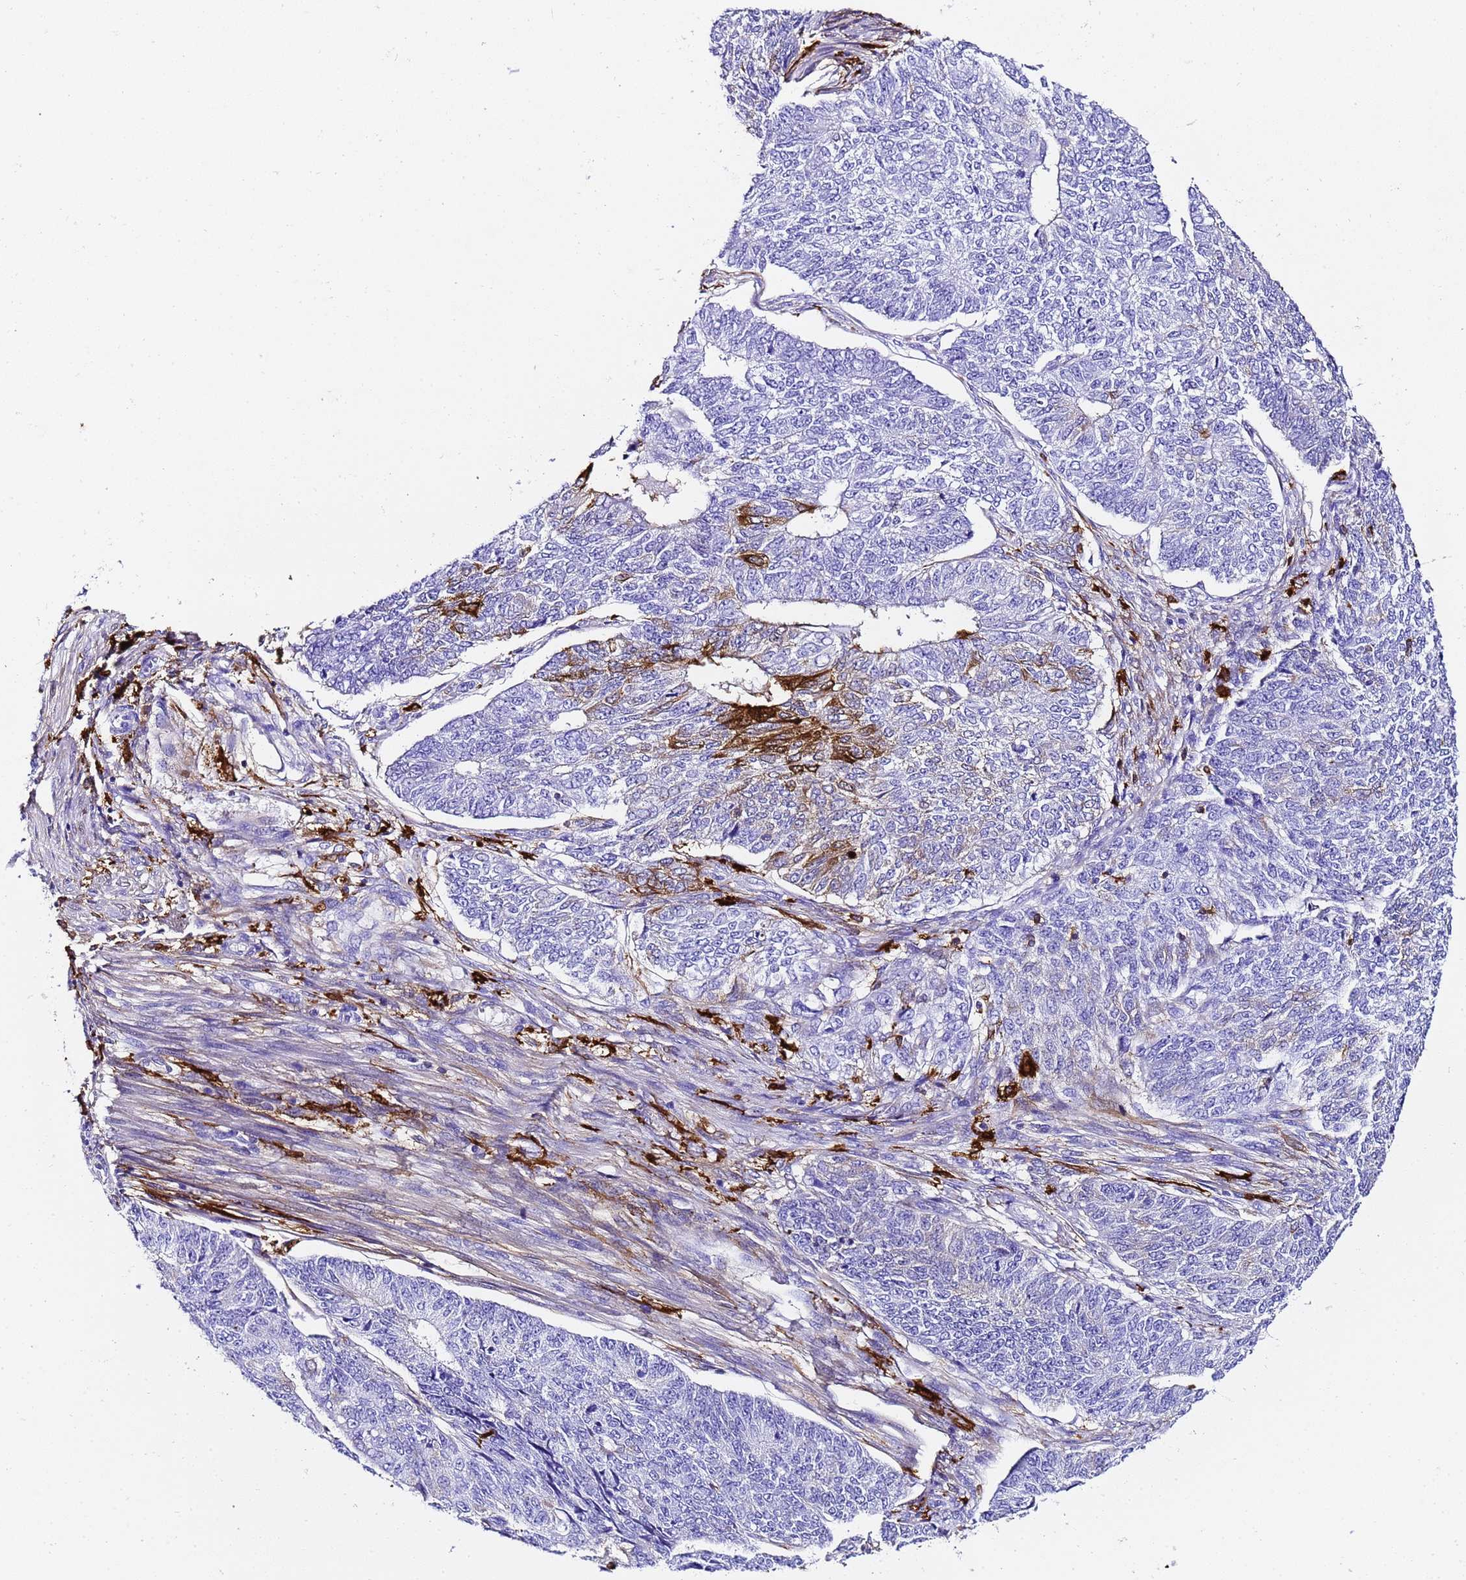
{"staining": {"intensity": "moderate", "quantity": "<25%", "location": "cytoplasmic/membranous"}, "tissue": "endometrial cancer", "cell_type": "Tumor cells", "image_type": "cancer", "snomed": [{"axis": "morphology", "description": "Adenocarcinoma, NOS"}, {"axis": "topography", "description": "Endometrium"}], "caption": "Protein staining displays moderate cytoplasmic/membranous expression in approximately <25% of tumor cells in endometrial cancer. (DAB = brown stain, brightfield microscopy at high magnification).", "gene": "FTL", "patient": {"sex": "female", "age": 32}}